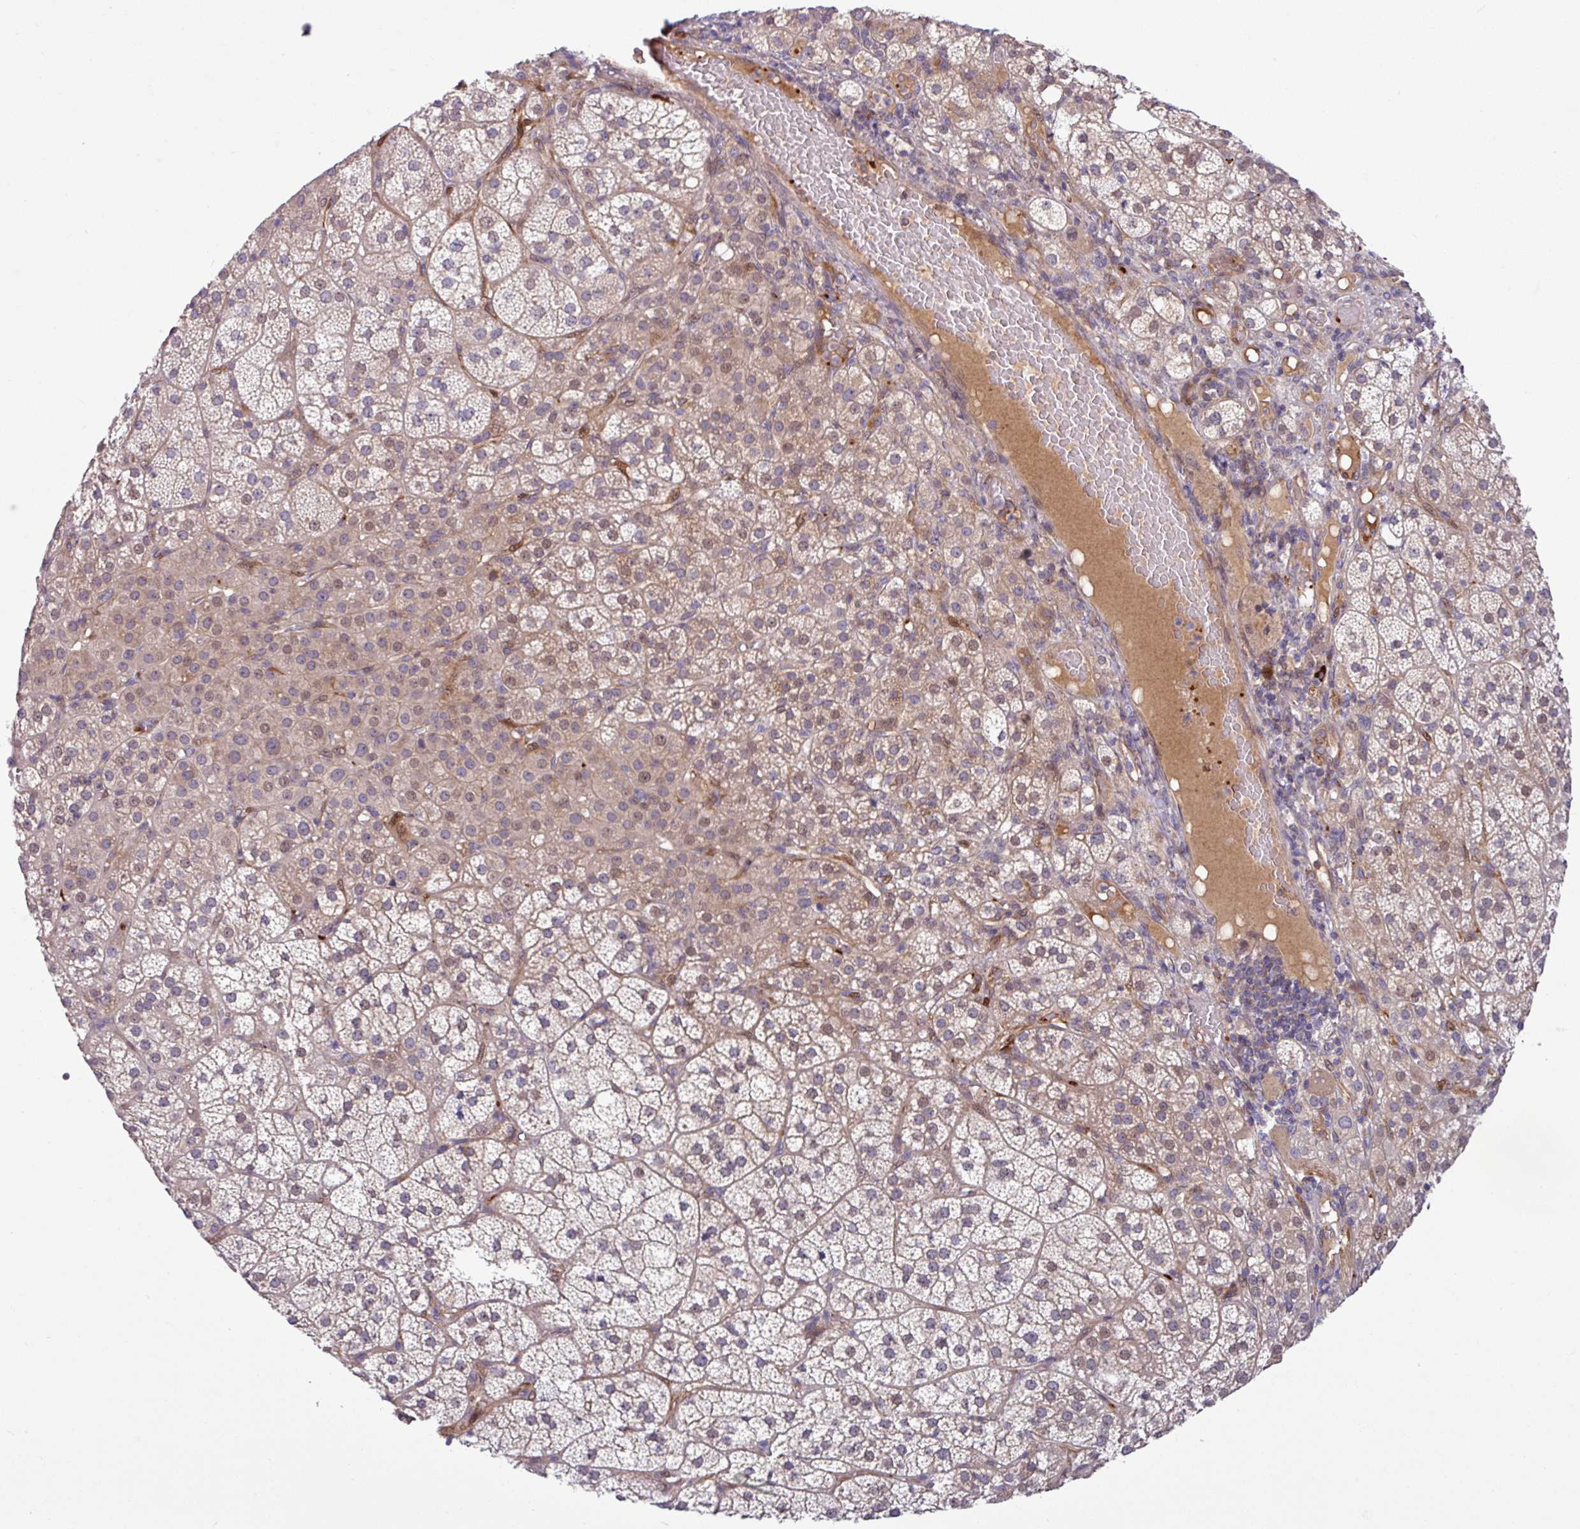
{"staining": {"intensity": "weak", "quantity": "25%-75%", "location": "cytoplasmic/membranous,nuclear"}, "tissue": "adrenal gland", "cell_type": "Glandular cells", "image_type": "normal", "snomed": [{"axis": "morphology", "description": "Normal tissue, NOS"}, {"axis": "topography", "description": "Adrenal gland"}], "caption": "Brown immunohistochemical staining in unremarkable adrenal gland exhibits weak cytoplasmic/membranous,nuclear staining in about 25%-75% of glandular cells. The staining was performed using DAB, with brown indicating positive protein expression. Nuclei are stained blue with hematoxylin.", "gene": "B4GALNT4", "patient": {"sex": "female", "age": 60}}